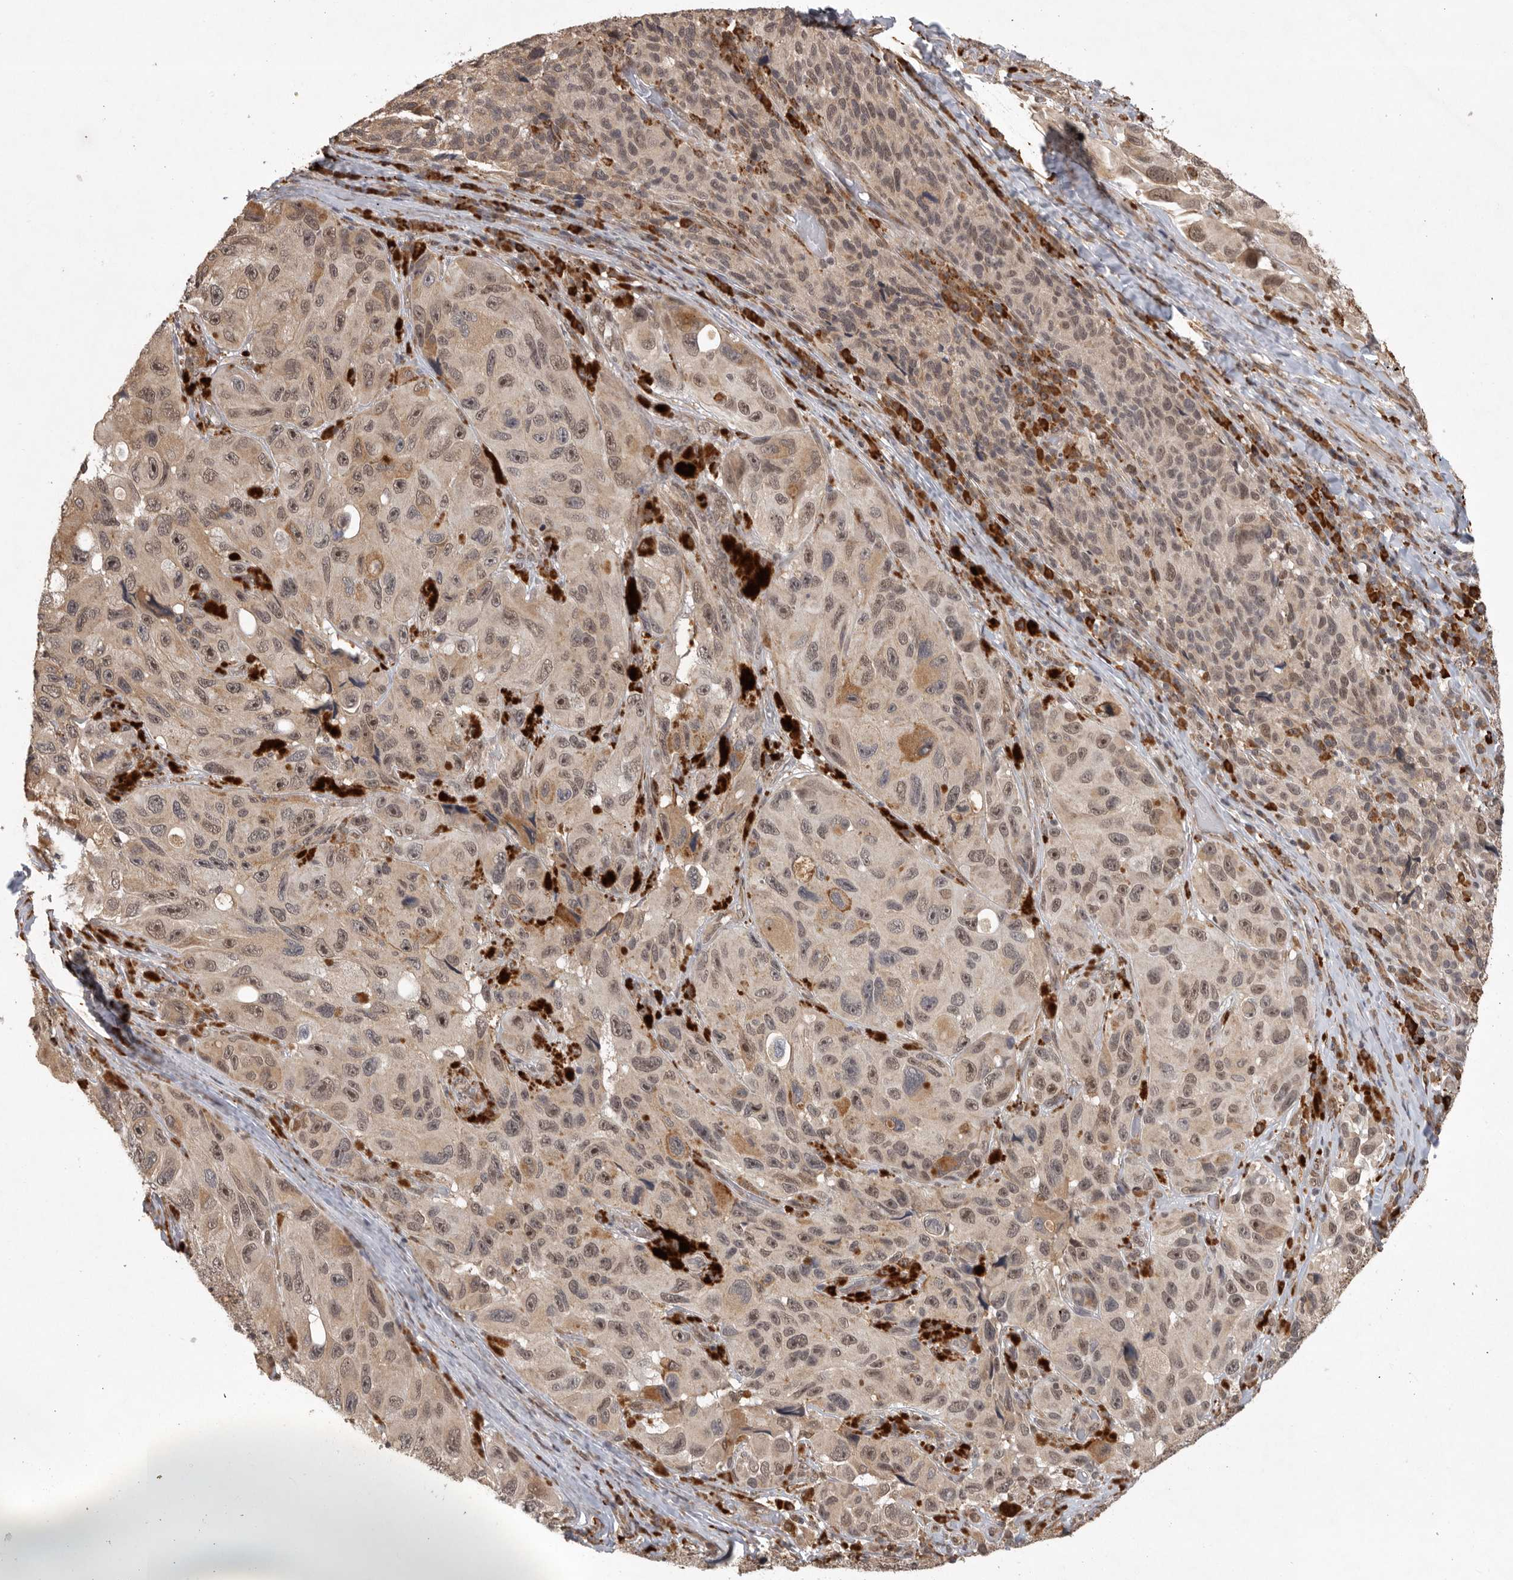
{"staining": {"intensity": "weak", "quantity": ">75%", "location": "cytoplasmic/membranous,nuclear"}, "tissue": "melanoma", "cell_type": "Tumor cells", "image_type": "cancer", "snomed": [{"axis": "morphology", "description": "Malignant melanoma, NOS"}, {"axis": "topography", "description": "Skin"}], "caption": "A photomicrograph showing weak cytoplasmic/membranous and nuclear positivity in about >75% of tumor cells in melanoma, as visualized by brown immunohistochemical staining.", "gene": "ZNF83", "patient": {"sex": "female", "age": 73}}